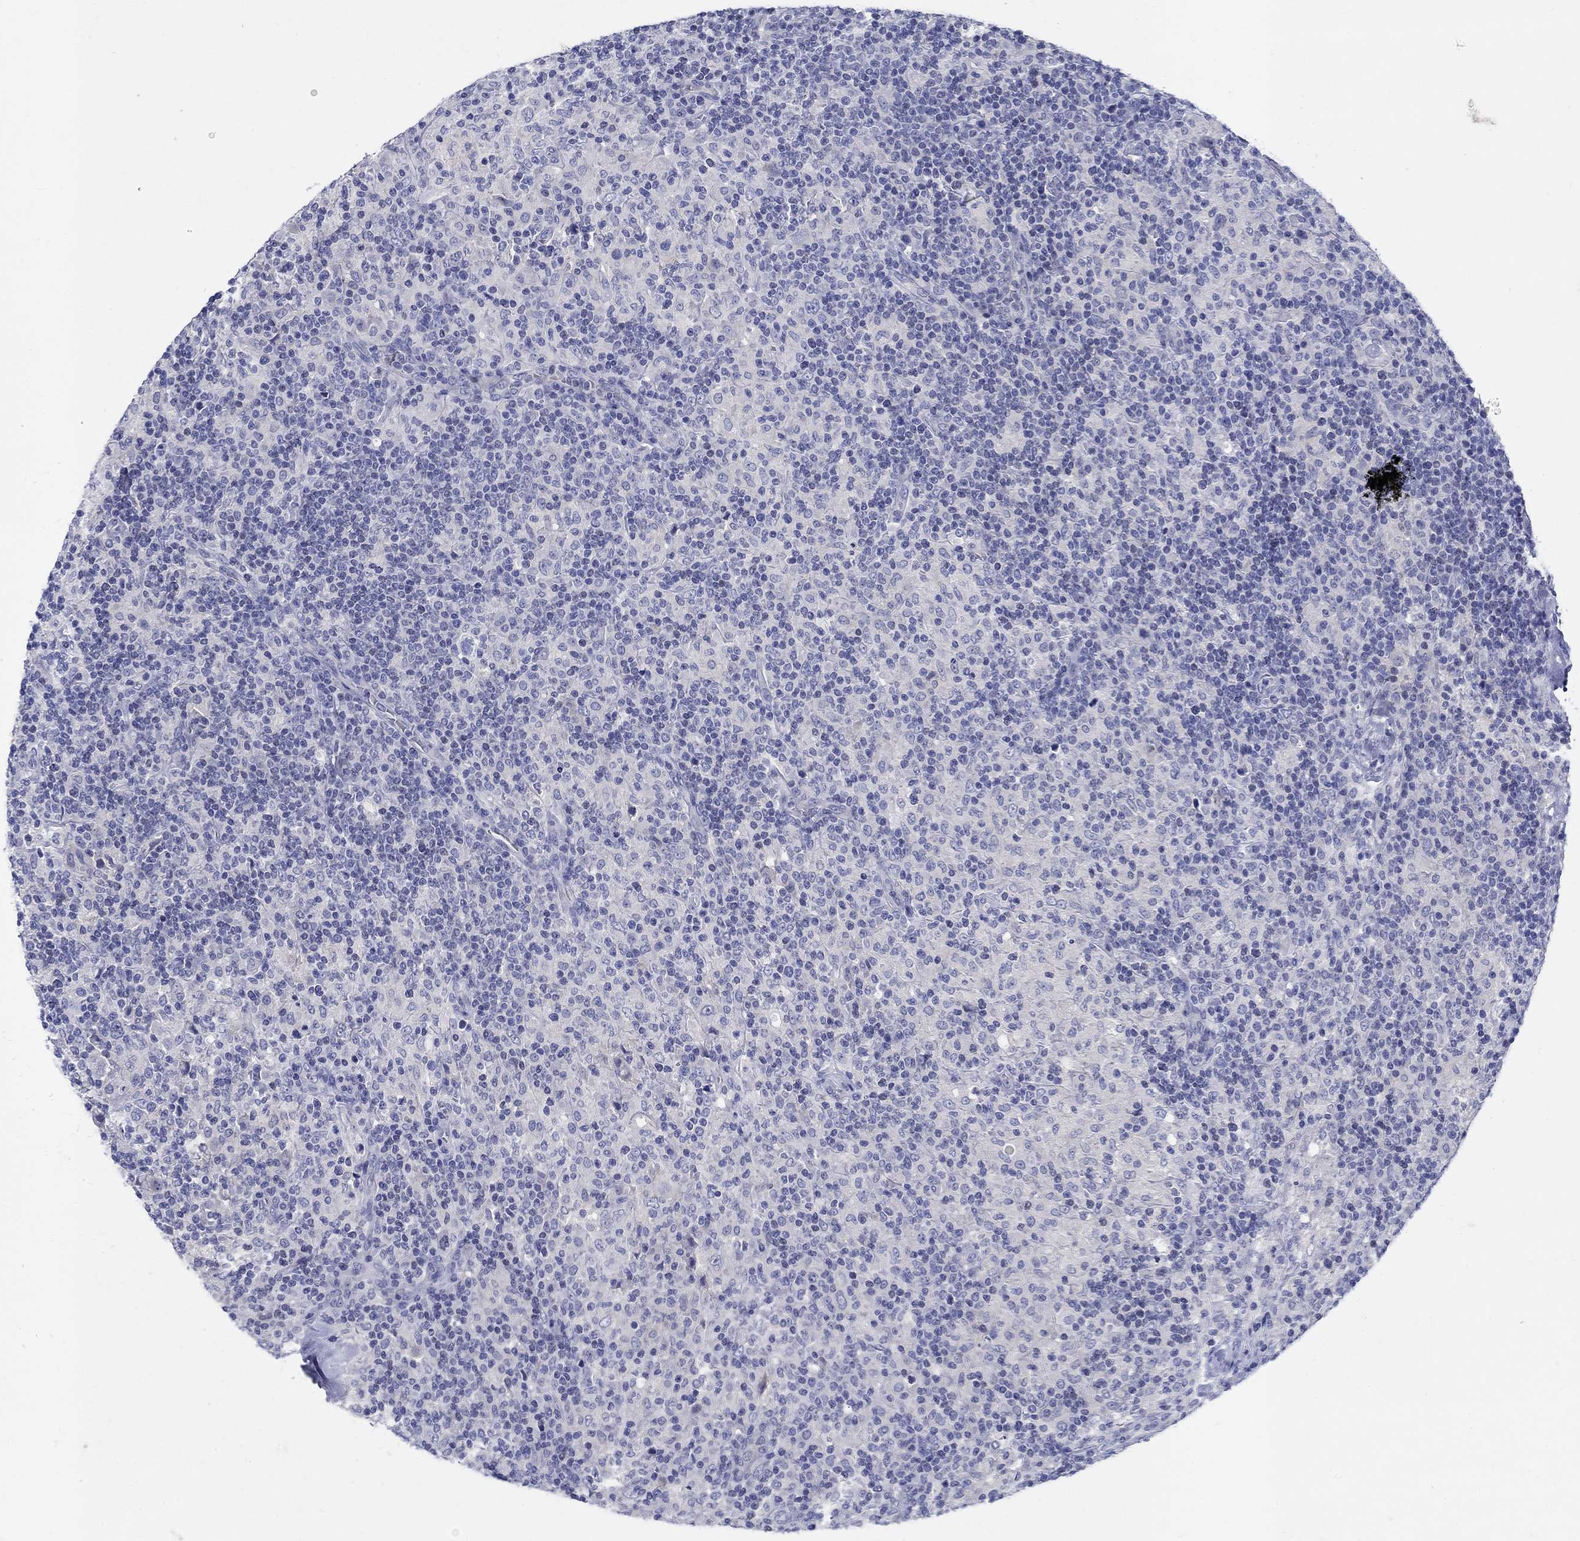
{"staining": {"intensity": "negative", "quantity": "none", "location": "none"}, "tissue": "lymphoma", "cell_type": "Tumor cells", "image_type": "cancer", "snomed": [{"axis": "morphology", "description": "Hodgkin's disease, NOS"}, {"axis": "topography", "description": "Lymph node"}], "caption": "Tumor cells show no significant expression in lymphoma. Brightfield microscopy of immunohistochemistry stained with DAB (3,3'-diaminobenzidine) (brown) and hematoxylin (blue), captured at high magnification.", "gene": "CRYGD", "patient": {"sex": "male", "age": 70}}